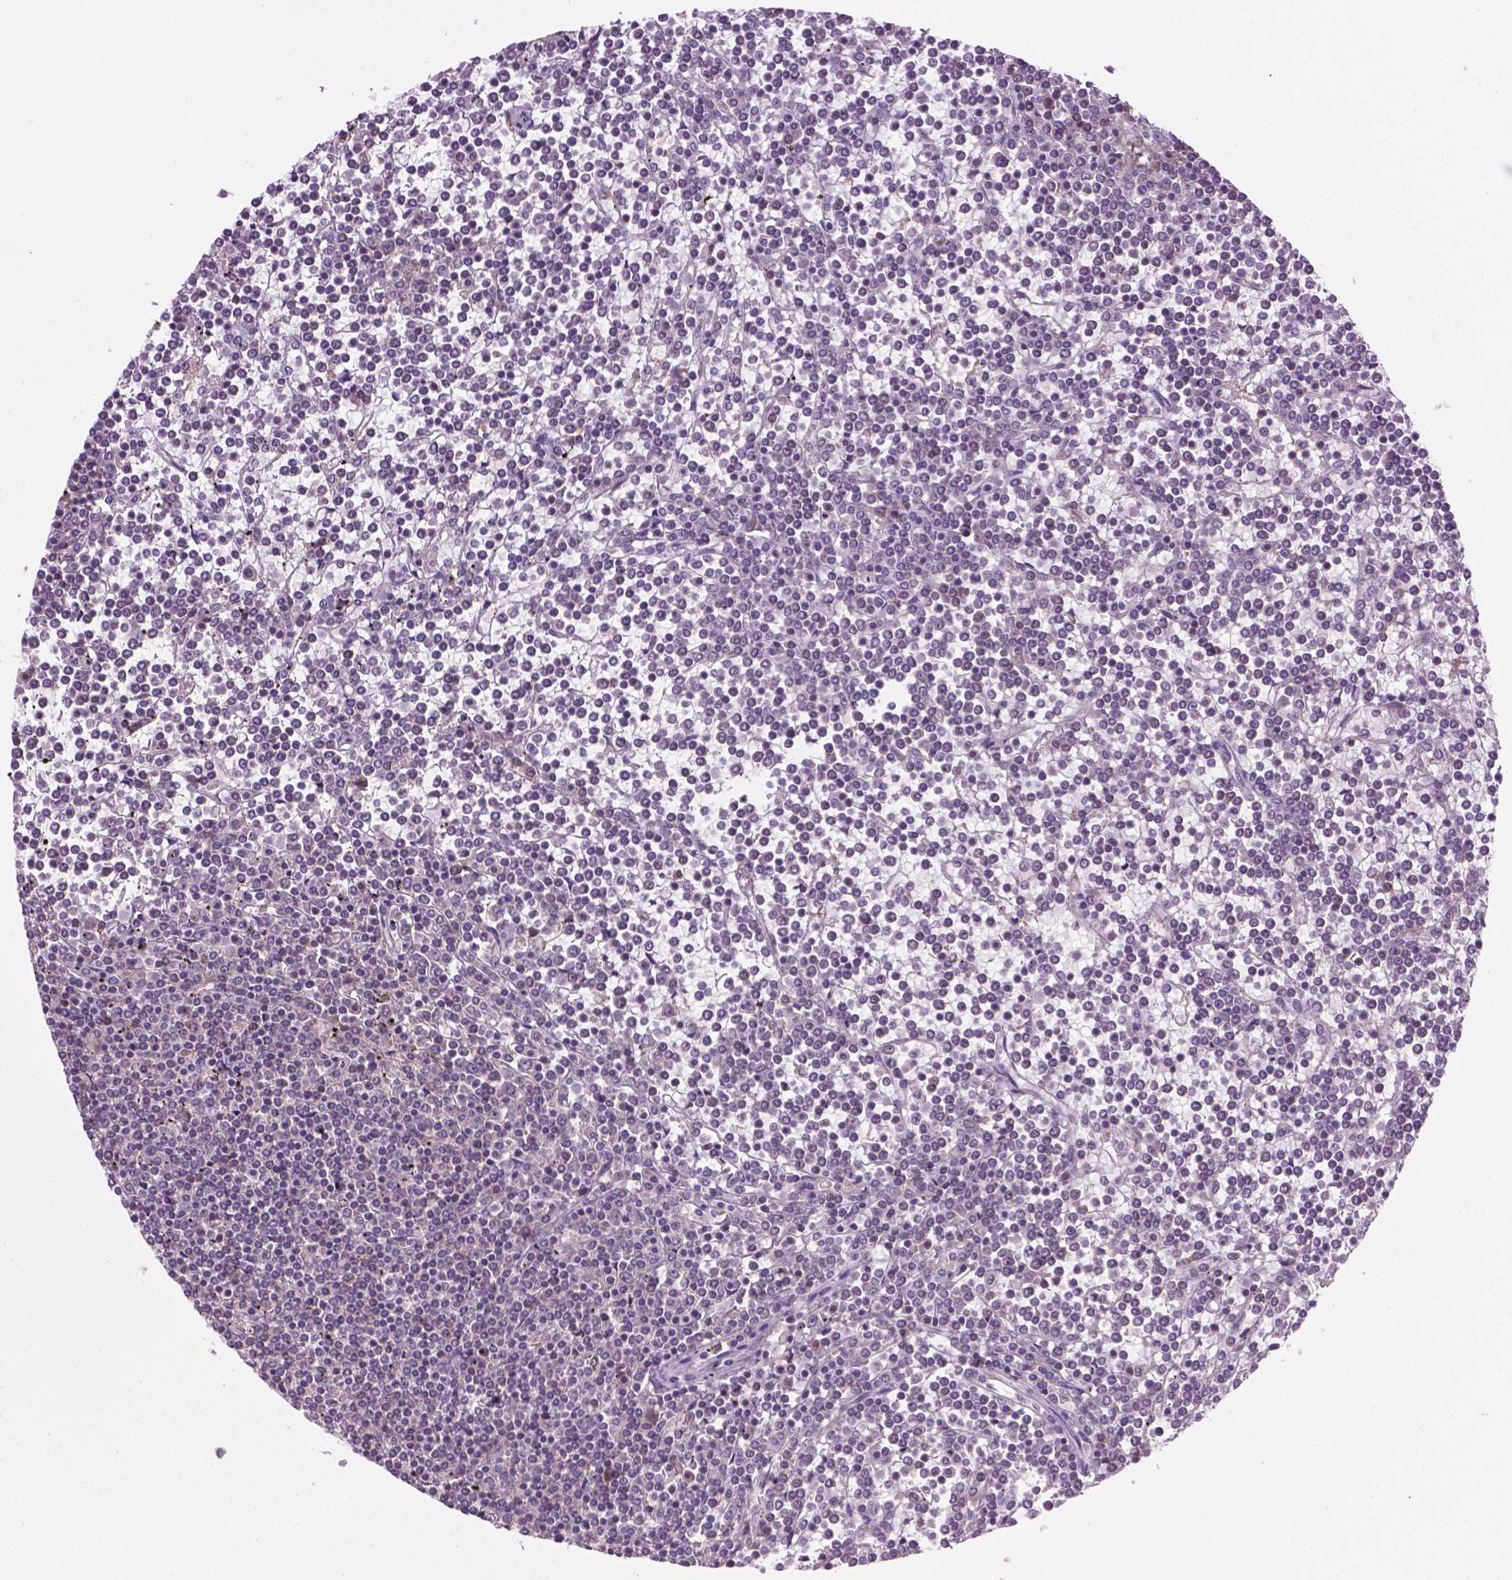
{"staining": {"intensity": "negative", "quantity": "none", "location": "none"}, "tissue": "lymphoma", "cell_type": "Tumor cells", "image_type": "cancer", "snomed": [{"axis": "morphology", "description": "Malignant lymphoma, non-Hodgkin's type, Low grade"}, {"axis": "topography", "description": "Spleen"}], "caption": "A high-resolution image shows IHC staining of malignant lymphoma, non-Hodgkin's type (low-grade), which shows no significant expression in tumor cells.", "gene": "MZT1", "patient": {"sex": "female", "age": 19}}